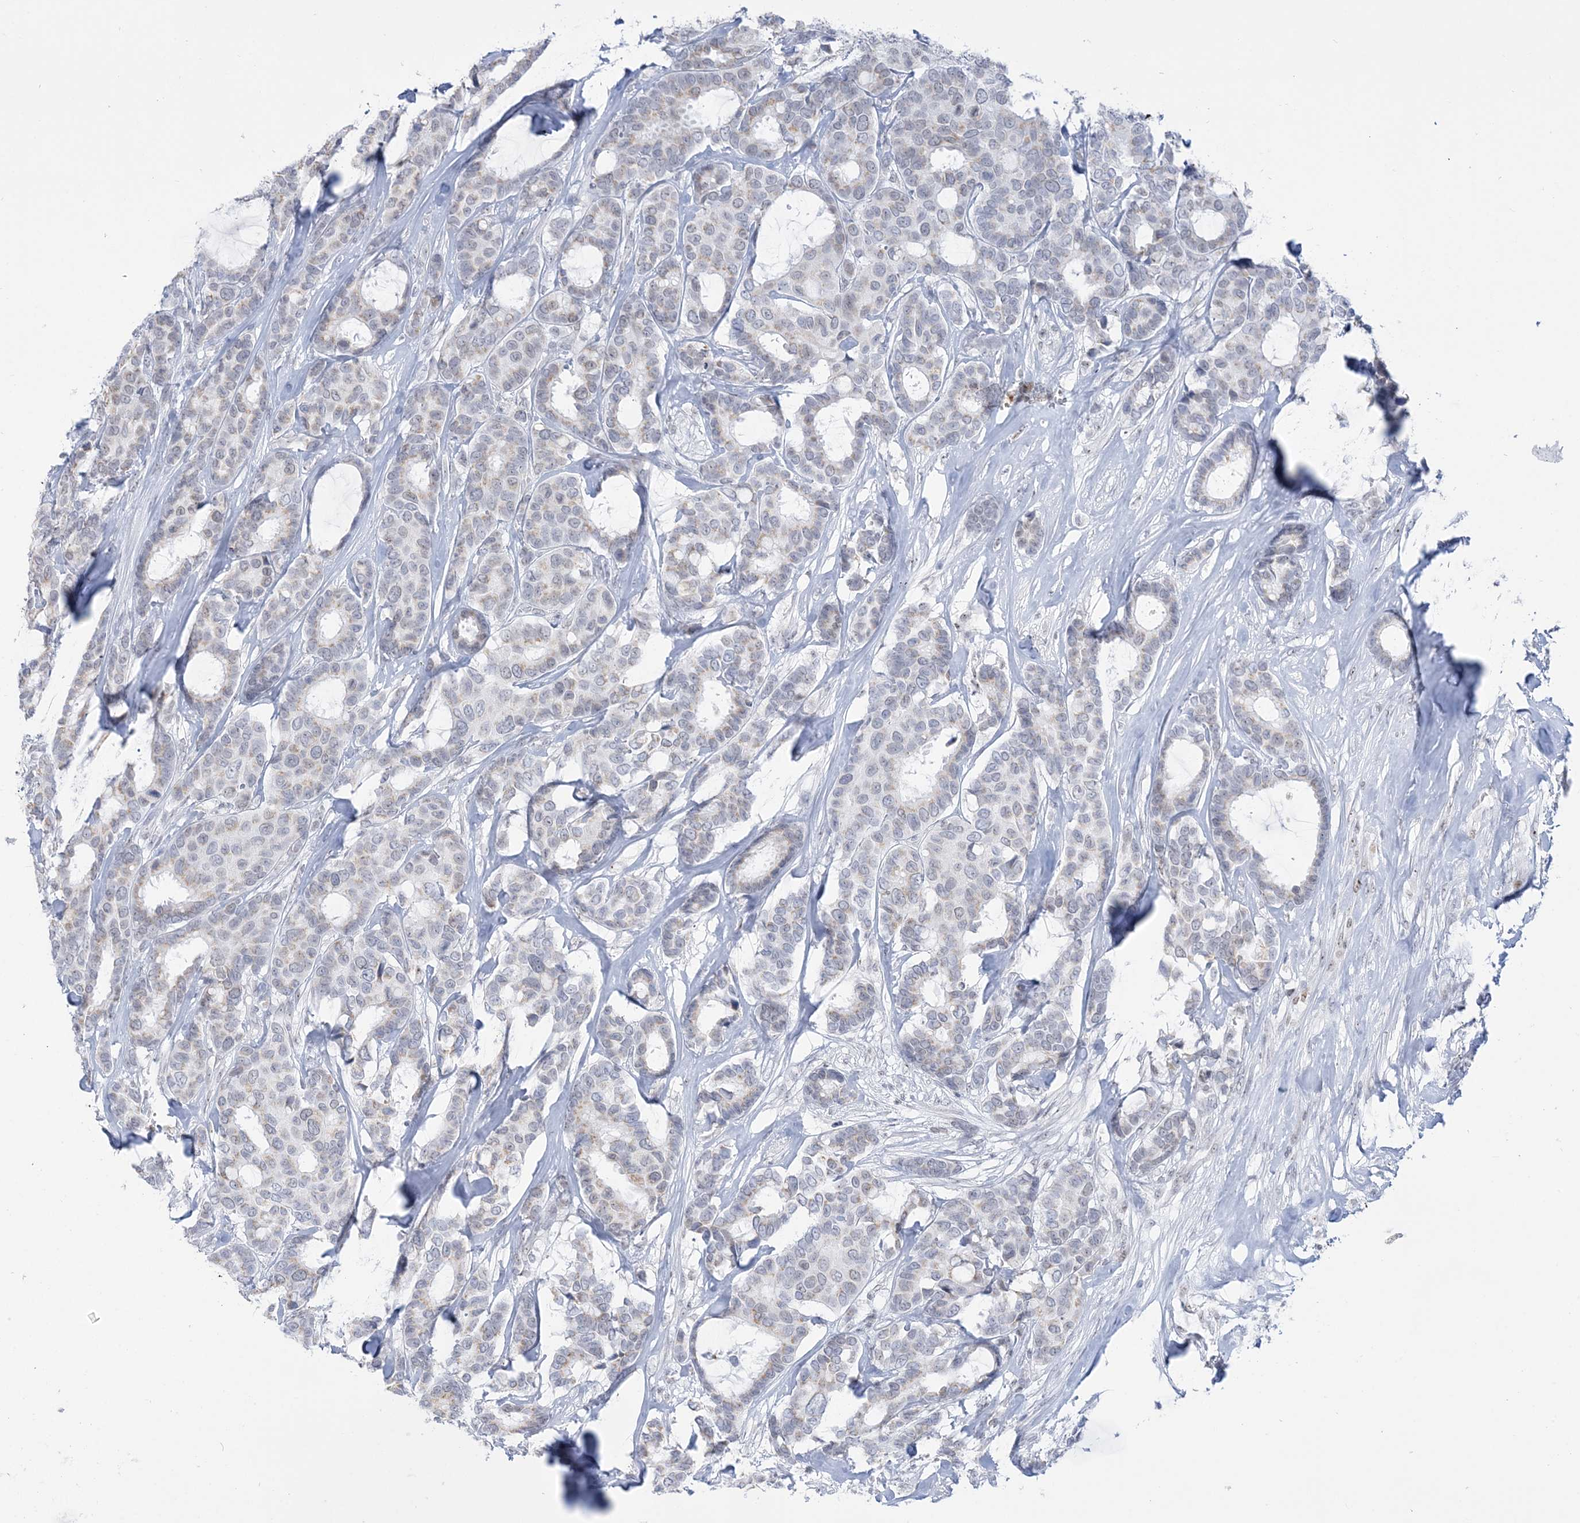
{"staining": {"intensity": "weak", "quantity": "25%-75%", "location": "nuclear"}, "tissue": "breast cancer", "cell_type": "Tumor cells", "image_type": "cancer", "snomed": [{"axis": "morphology", "description": "Duct carcinoma"}, {"axis": "topography", "description": "Breast"}], "caption": "Weak nuclear staining for a protein is appreciated in approximately 25%-75% of tumor cells of breast intraductal carcinoma using immunohistochemistry.", "gene": "DDX21", "patient": {"sex": "female", "age": 87}}